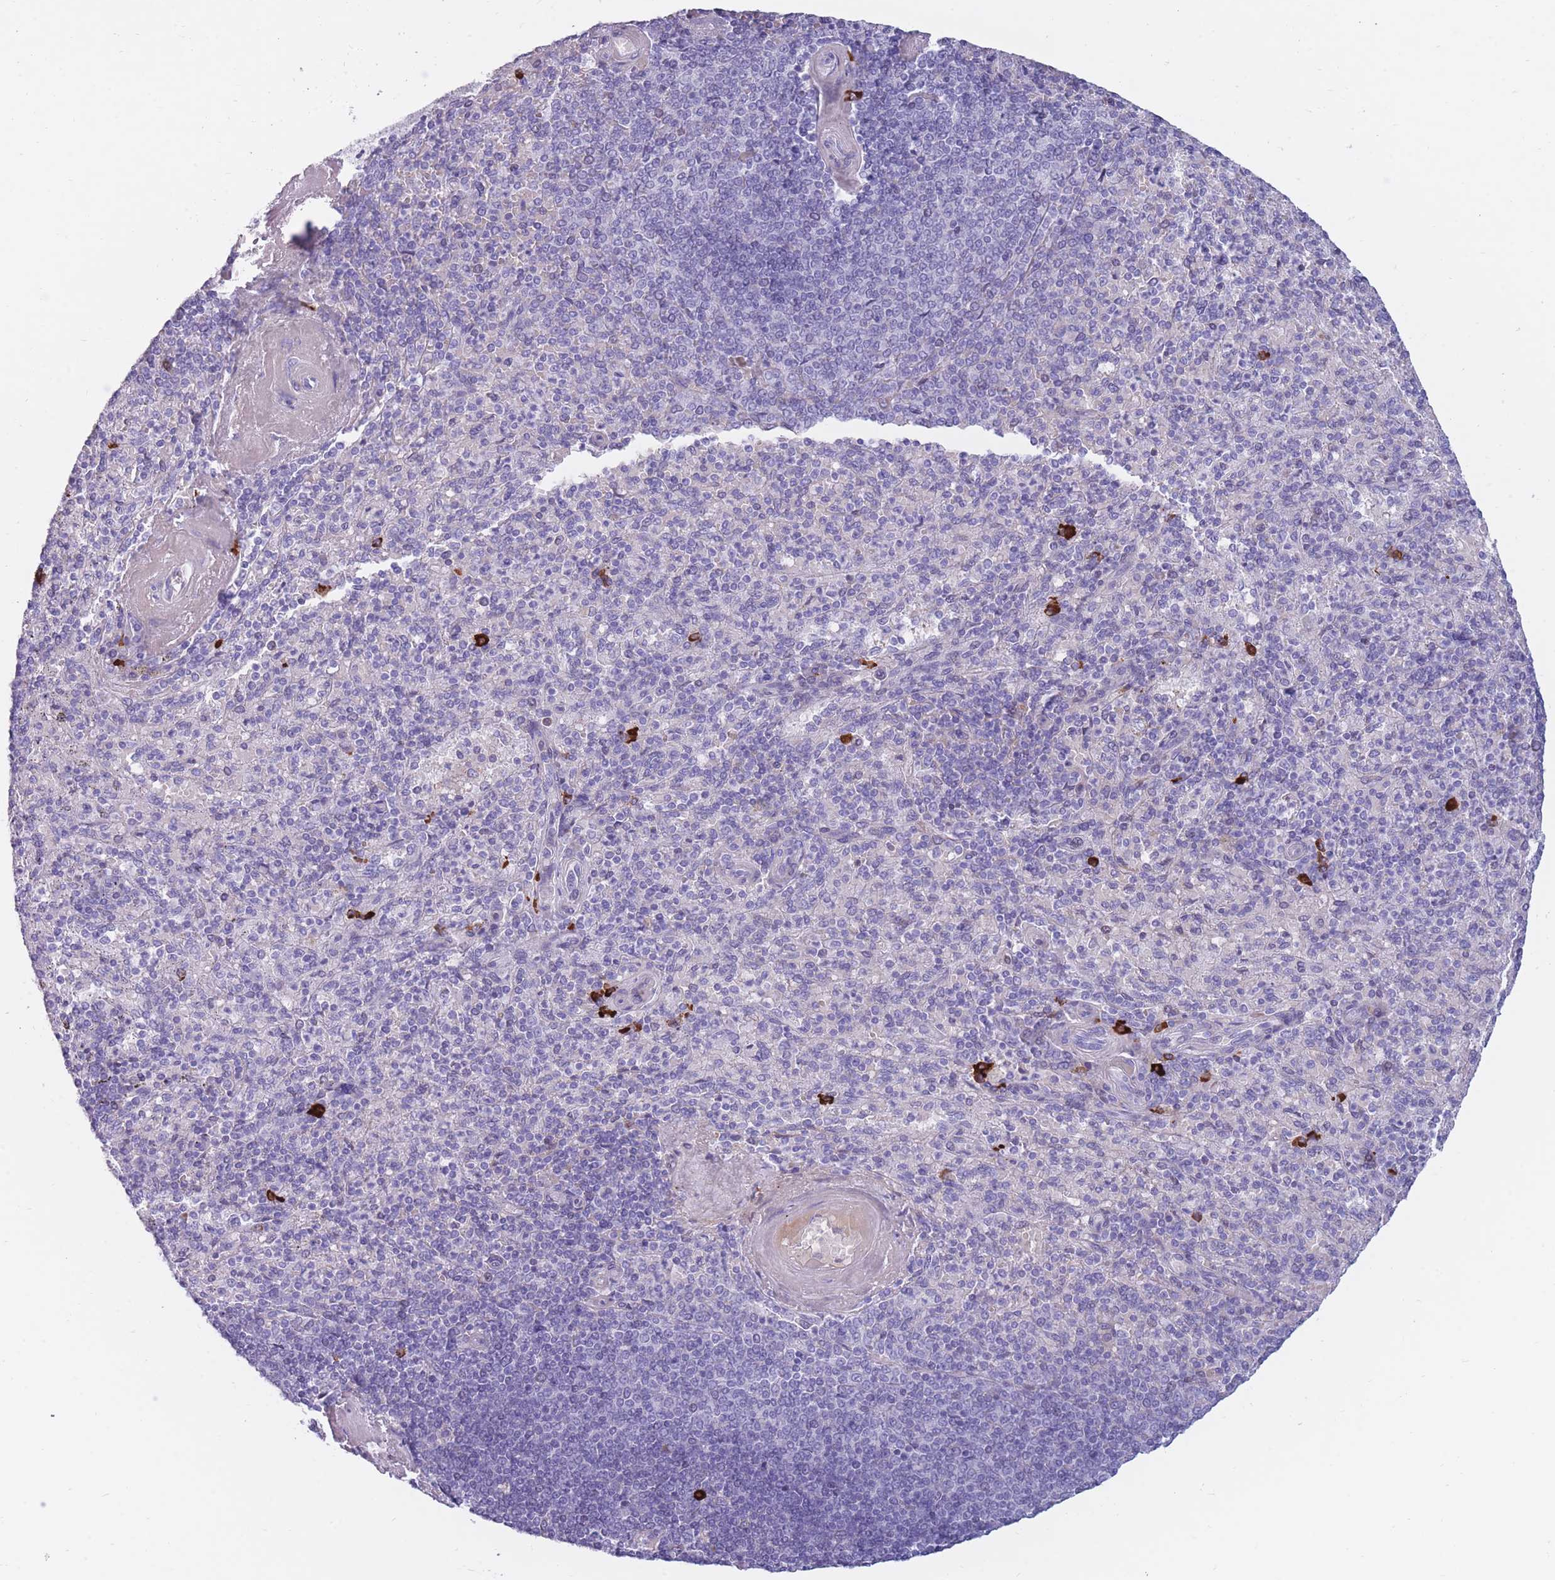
{"staining": {"intensity": "strong", "quantity": "<25%", "location": "cytoplasmic/membranous"}, "tissue": "spleen", "cell_type": "Cells in red pulp", "image_type": "normal", "snomed": [{"axis": "morphology", "description": "Normal tissue, NOS"}, {"axis": "topography", "description": "Spleen"}], "caption": "This micrograph exhibits IHC staining of unremarkable human spleen, with medium strong cytoplasmic/membranous expression in about <25% of cells in red pulp.", "gene": "TNFSF11", "patient": {"sex": "male", "age": 82}}